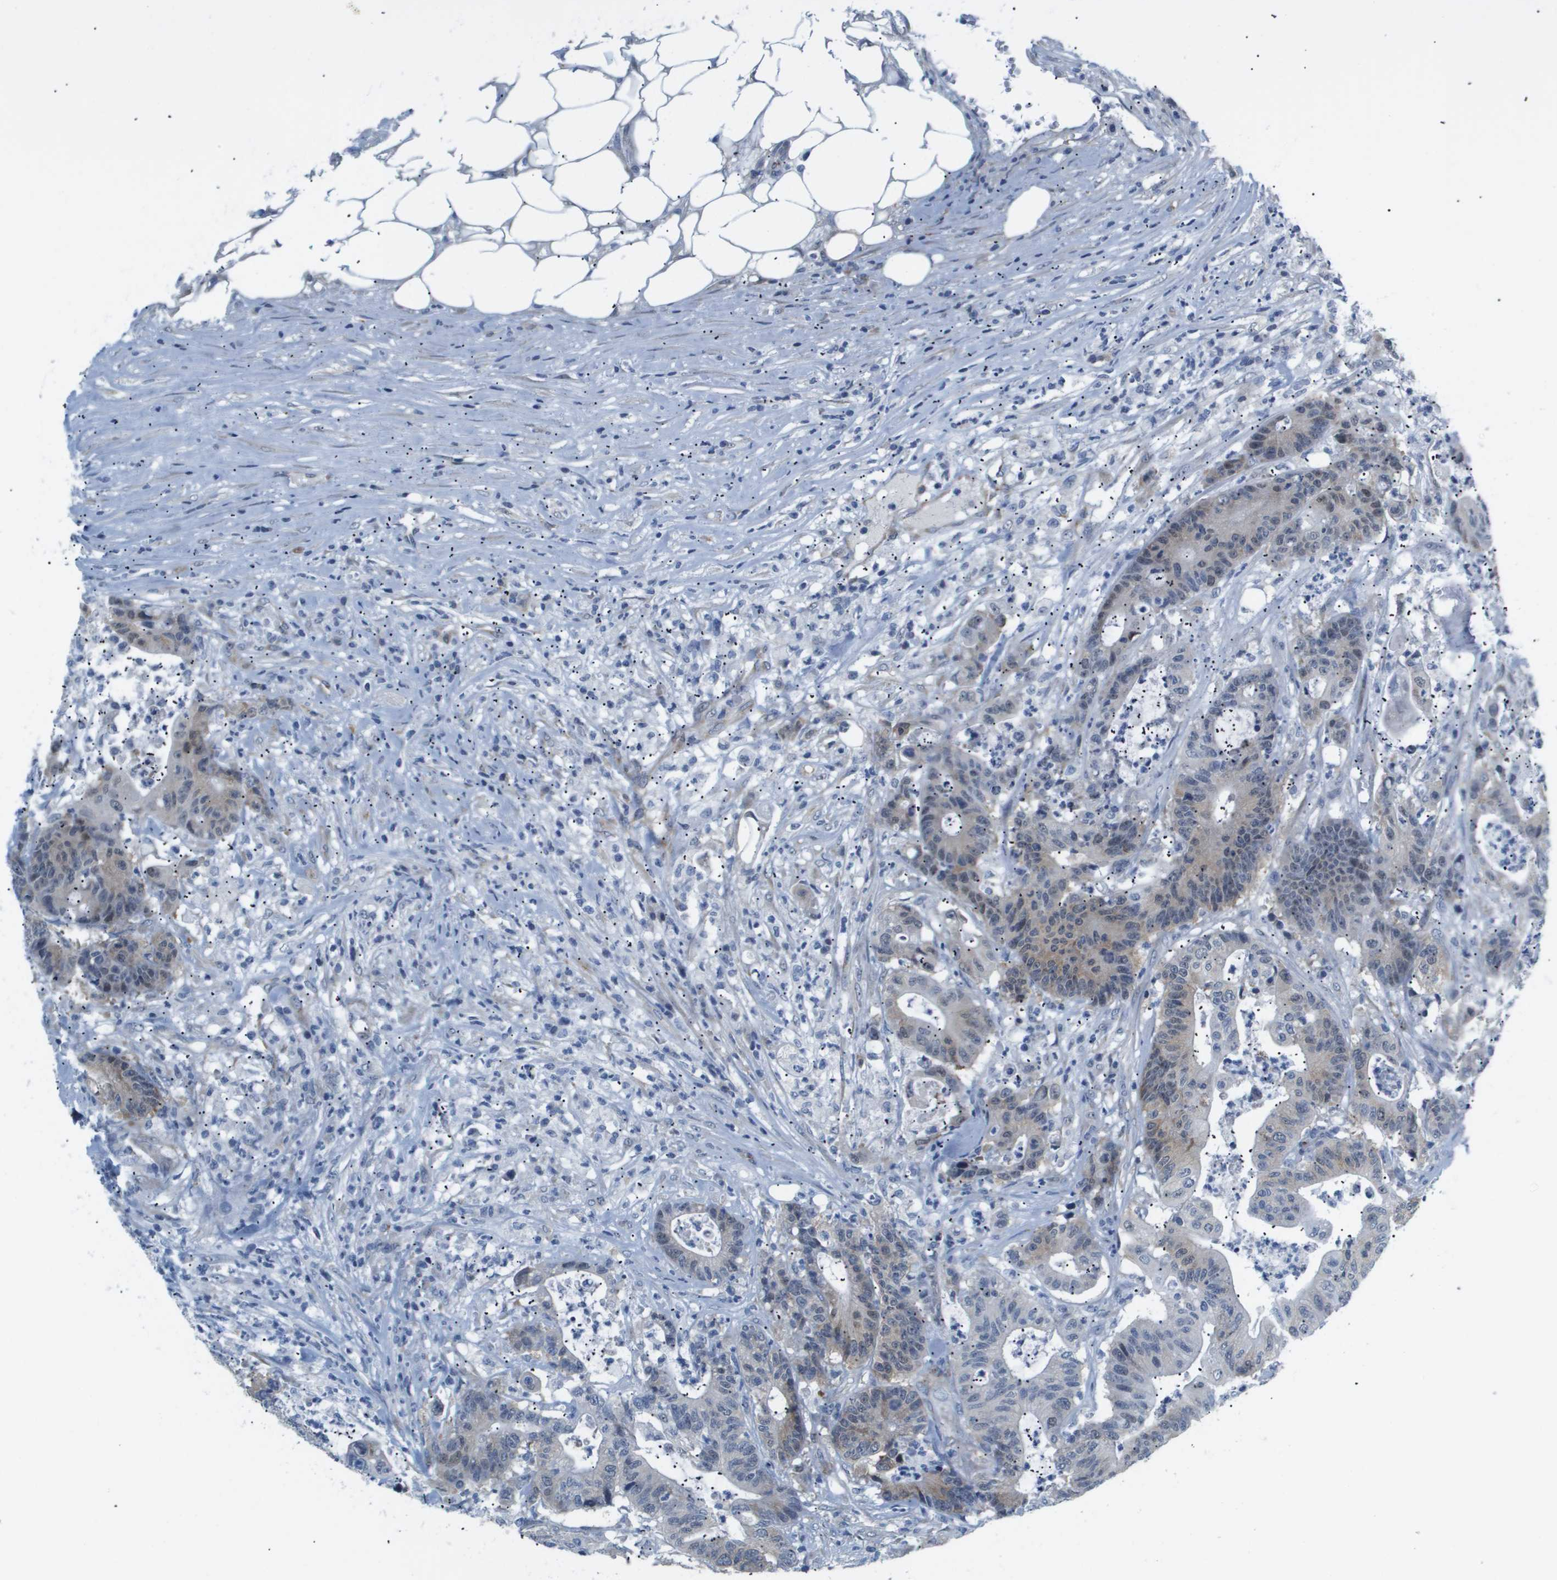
{"staining": {"intensity": "weak", "quantity": "25%-75%", "location": "cytoplasmic/membranous"}, "tissue": "colorectal cancer", "cell_type": "Tumor cells", "image_type": "cancer", "snomed": [{"axis": "morphology", "description": "Adenocarcinoma, NOS"}, {"axis": "topography", "description": "Colon"}], "caption": "Approximately 25%-75% of tumor cells in colorectal cancer show weak cytoplasmic/membranous protein positivity as visualized by brown immunohistochemical staining.", "gene": "OTUD5", "patient": {"sex": "female", "age": 84}}